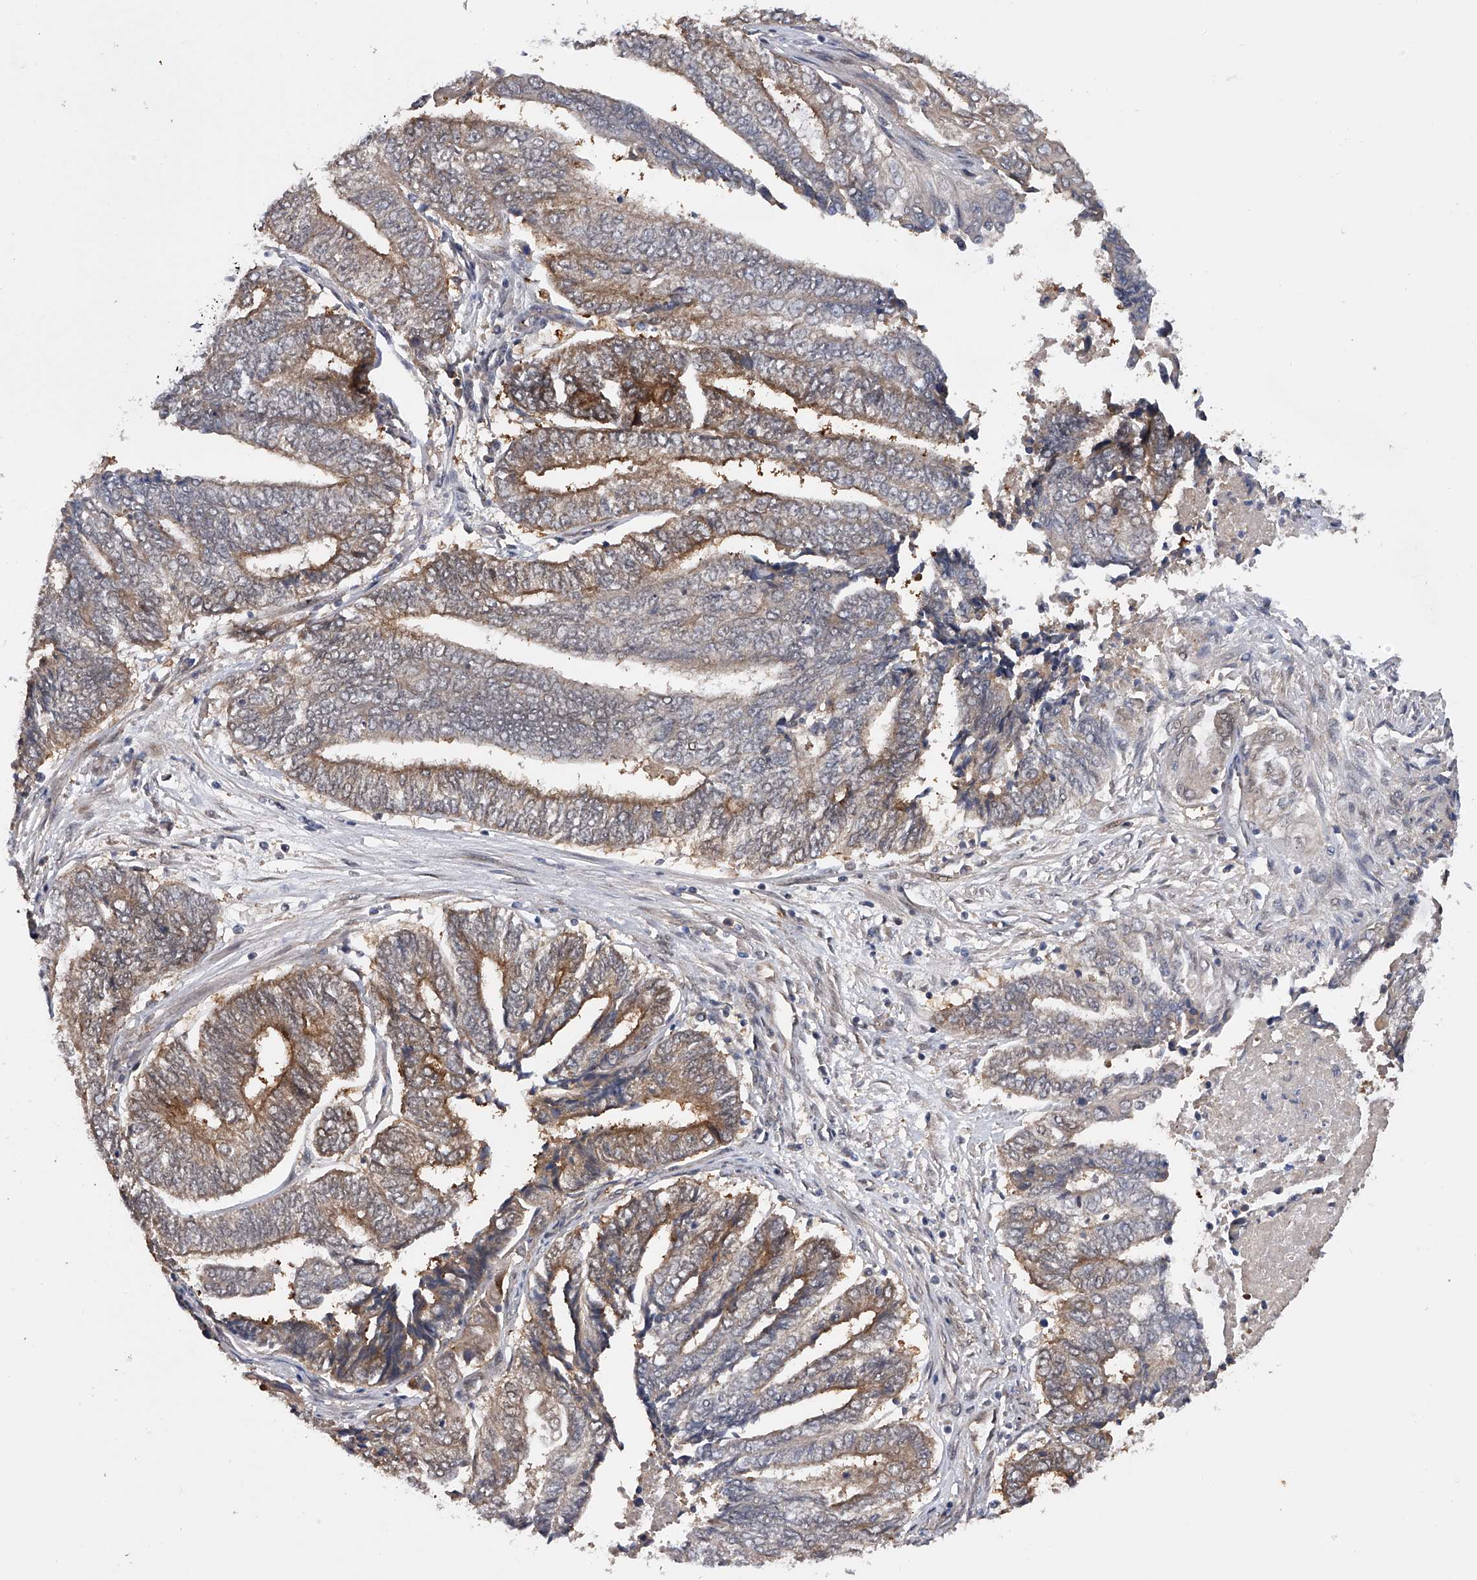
{"staining": {"intensity": "moderate", "quantity": "25%-75%", "location": "cytoplasmic/membranous"}, "tissue": "endometrial cancer", "cell_type": "Tumor cells", "image_type": "cancer", "snomed": [{"axis": "morphology", "description": "Adenocarcinoma, NOS"}, {"axis": "topography", "description": "Uterus"}, {"axis": "topography", "description": "Endometrium"}], "caption": "Endometrial cancer (adenocarcinoma) was stained to show a protein in brown. There is medium levels of moderate cytoplasmic/membranous staining in about 25%-75% of tumor cells. (DAB = brown stain, brightfield microscopy at high magnification).", "gene": "RWDD2A", "patient": {"sex": "female", "age": 70}}